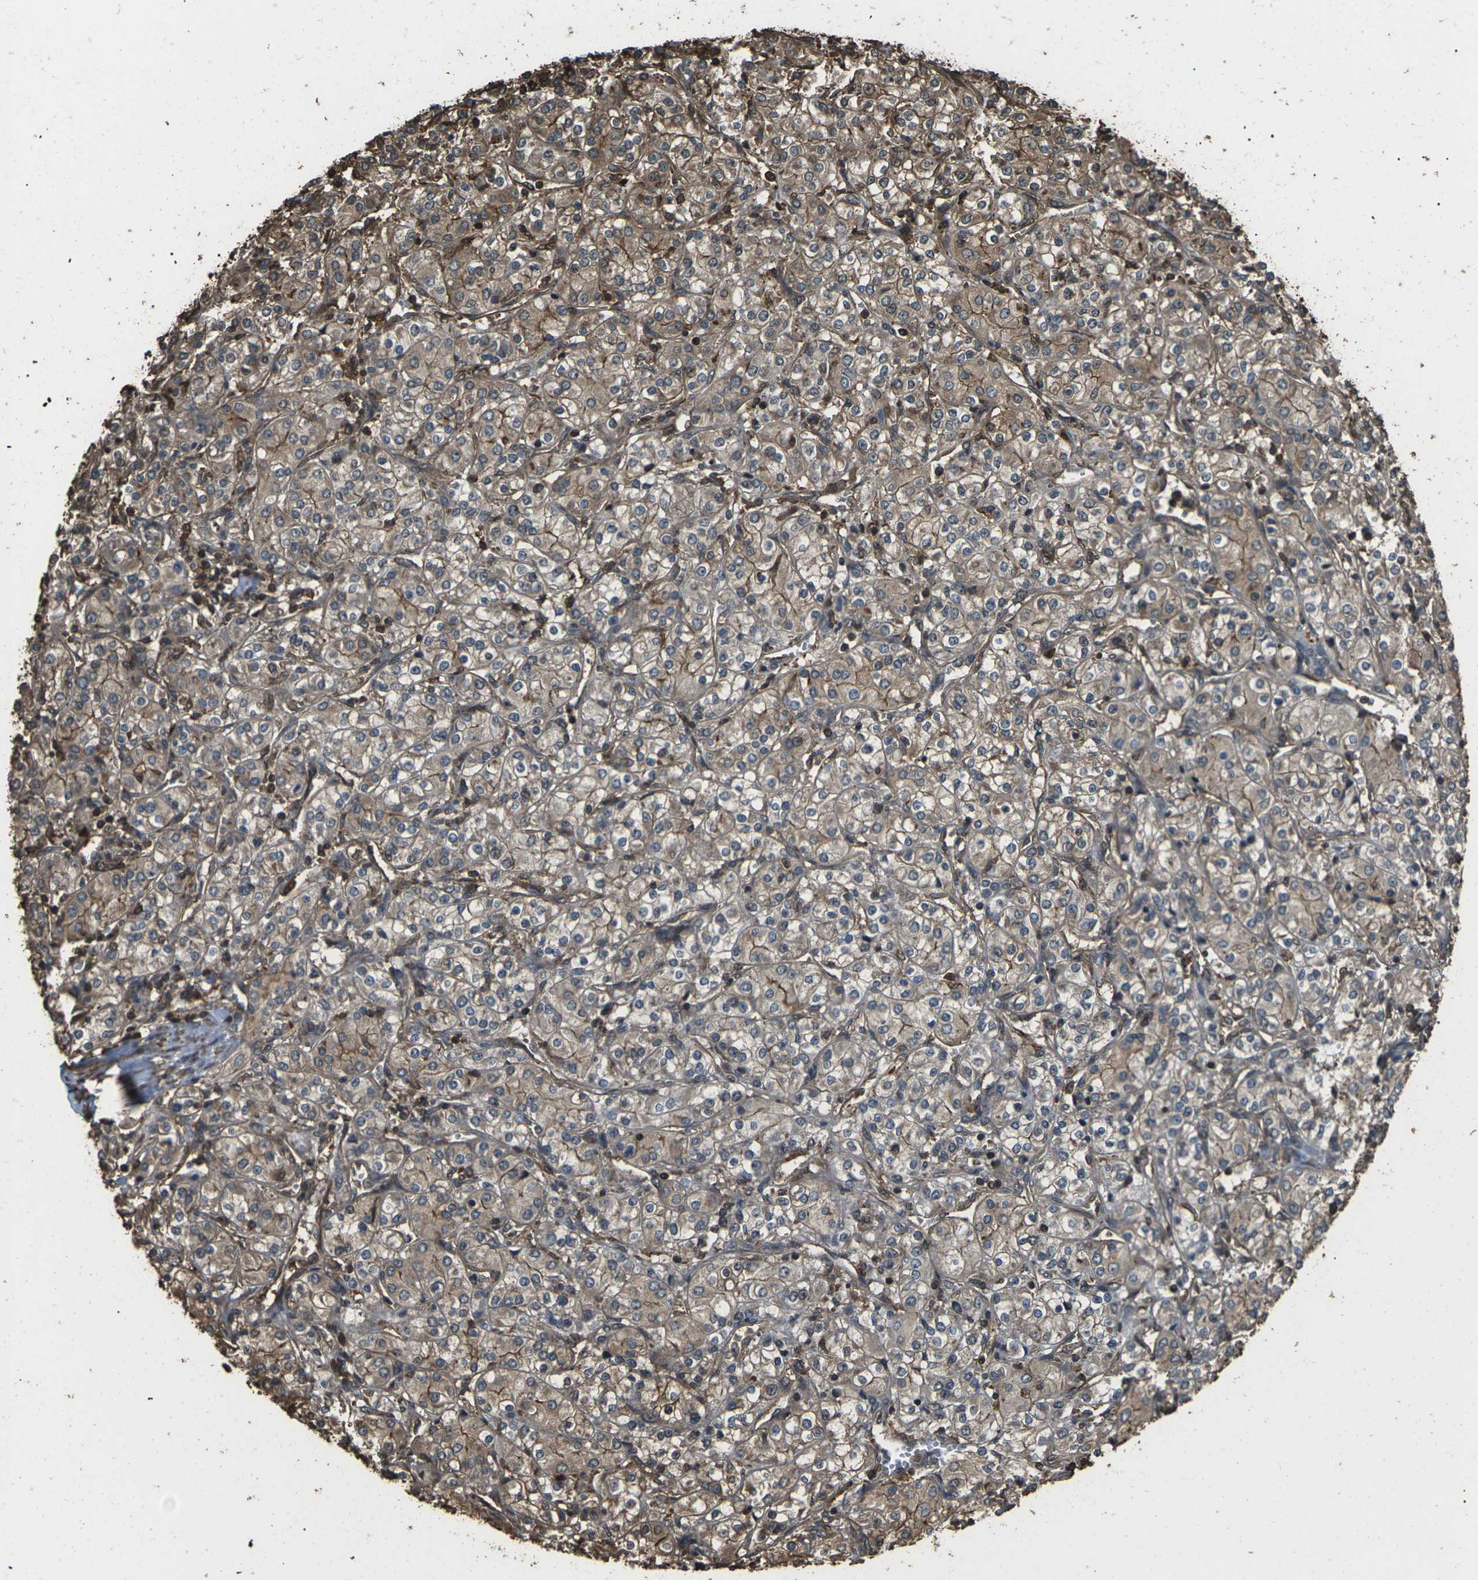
{"staining": {"intensity": "moderate", "quantity": "25%-75%", "location": "cytoplasmic/membranous"}, "tissue": "renal cancer", "cell_type": "Tumor cells", "image_type": "cancer", "snomed": [{"axis": "morphology", "description": "Adenocarcinoma, NOS"}, {"axis": "topography", "description": "Kidney"}], "caption": "Immunohistochemistry of human renal cancer demonstrates medium levels of moderate cytoplasmic/membranous positivity in approximately 25%-75% of tumor cells. The staining was performed using DAB to visualize the protein expression in brown, while the nuclei were stained in blue with hematoxylin (Magnification: 20x).", "gene": "DHPS", "patient": {"sex": "male", "age": 77}}